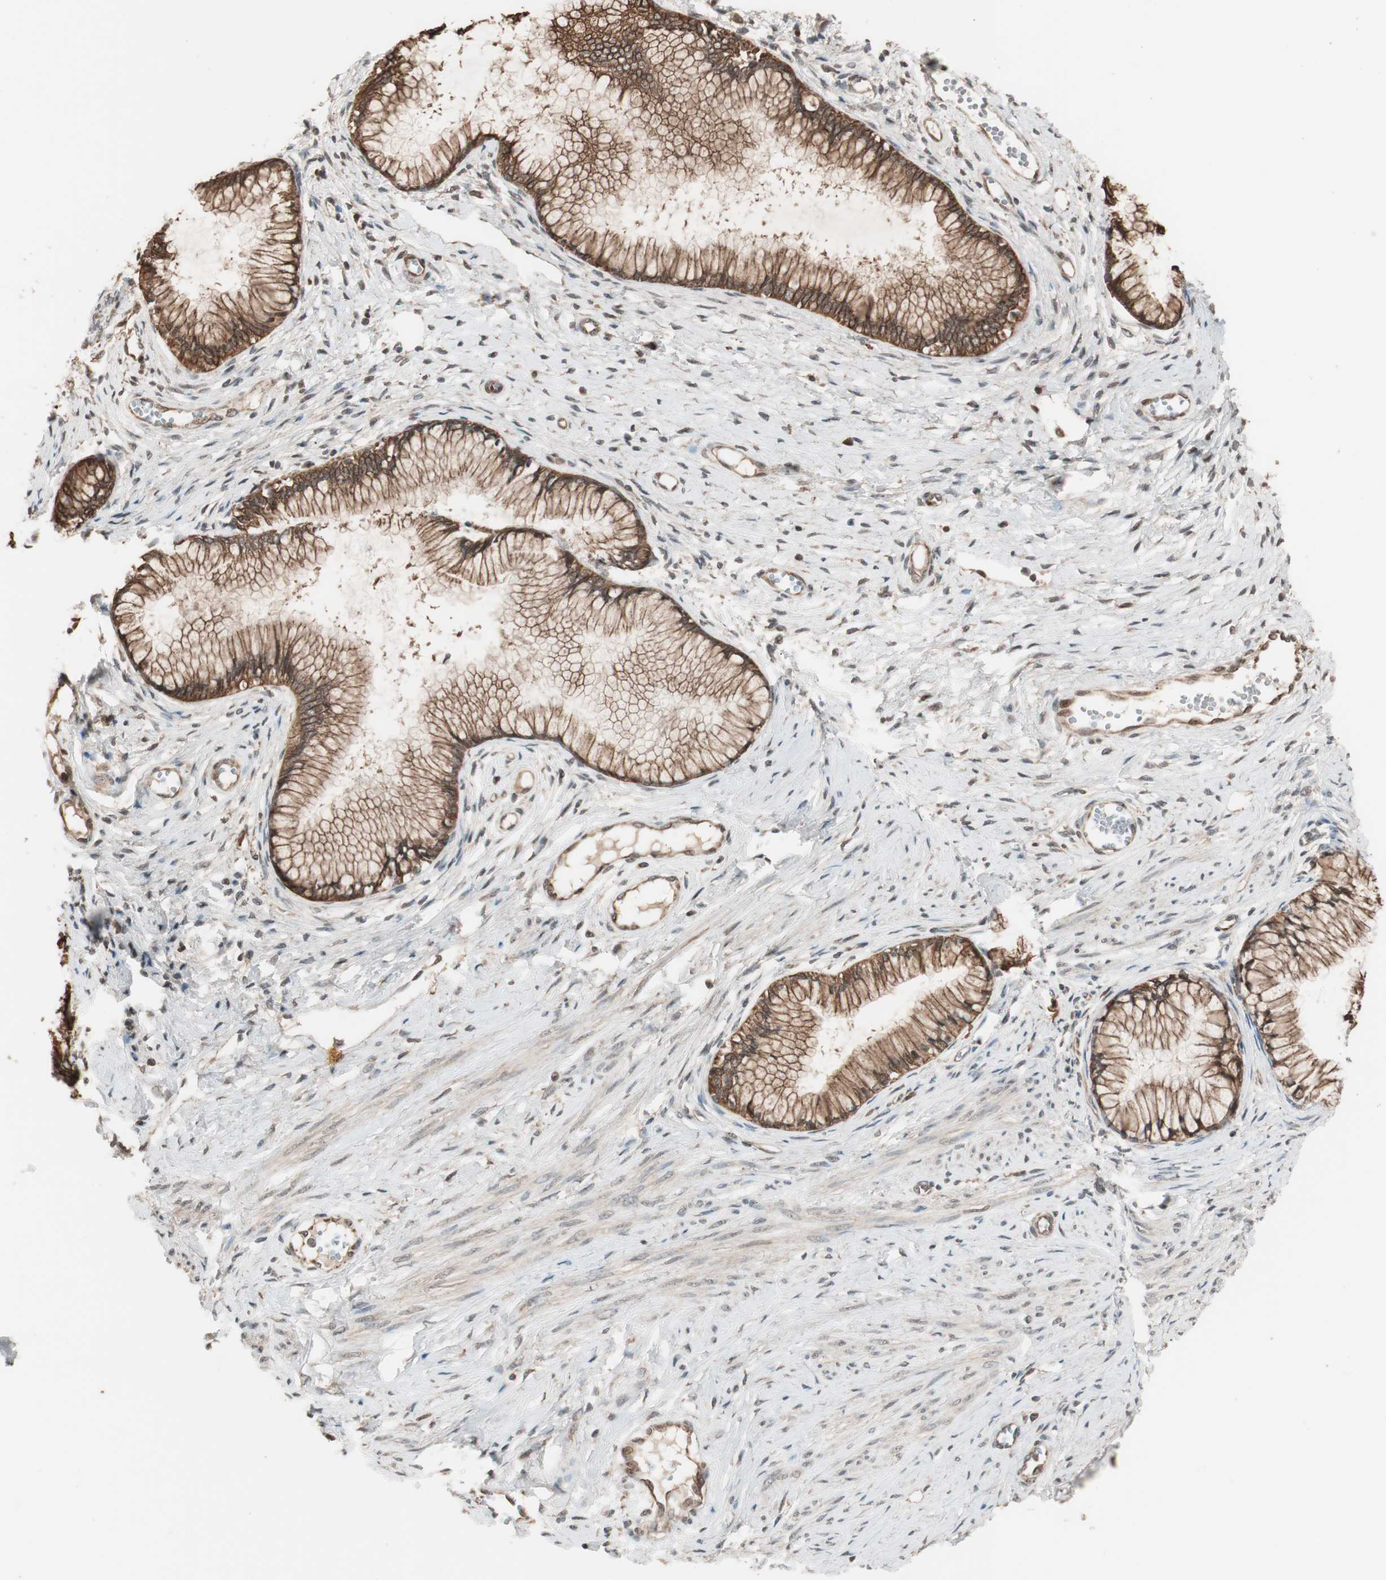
{"staining": {"intensity": "moderate", "quantity": ">75%", "location": "cytoplasmic/membranous"}, "tissue": "cervical cancer", "cell_type": "Tumor cells", "image_type": "cancer", "snomed": [{"axis": "morphology", "description": "Adenocarcinoma, NOS"}, {"axis": "topography", "description": "Cervix"}], "caption": "IHC staining of cervical cancer, which demonstrates medium levels of moderate cytoplasmic/membranous staining in about >75% of tumor cells indicating moderate cytoplasmic/membranous protein positivity. The staining was performed using DAB (3,3'-diaminobenzidine) (brown) for protein detection and nuclei were counterstained in hematoxylin (blue).", "gene": "FBXO5", "patient": {"sex": "female", "age": 36}}